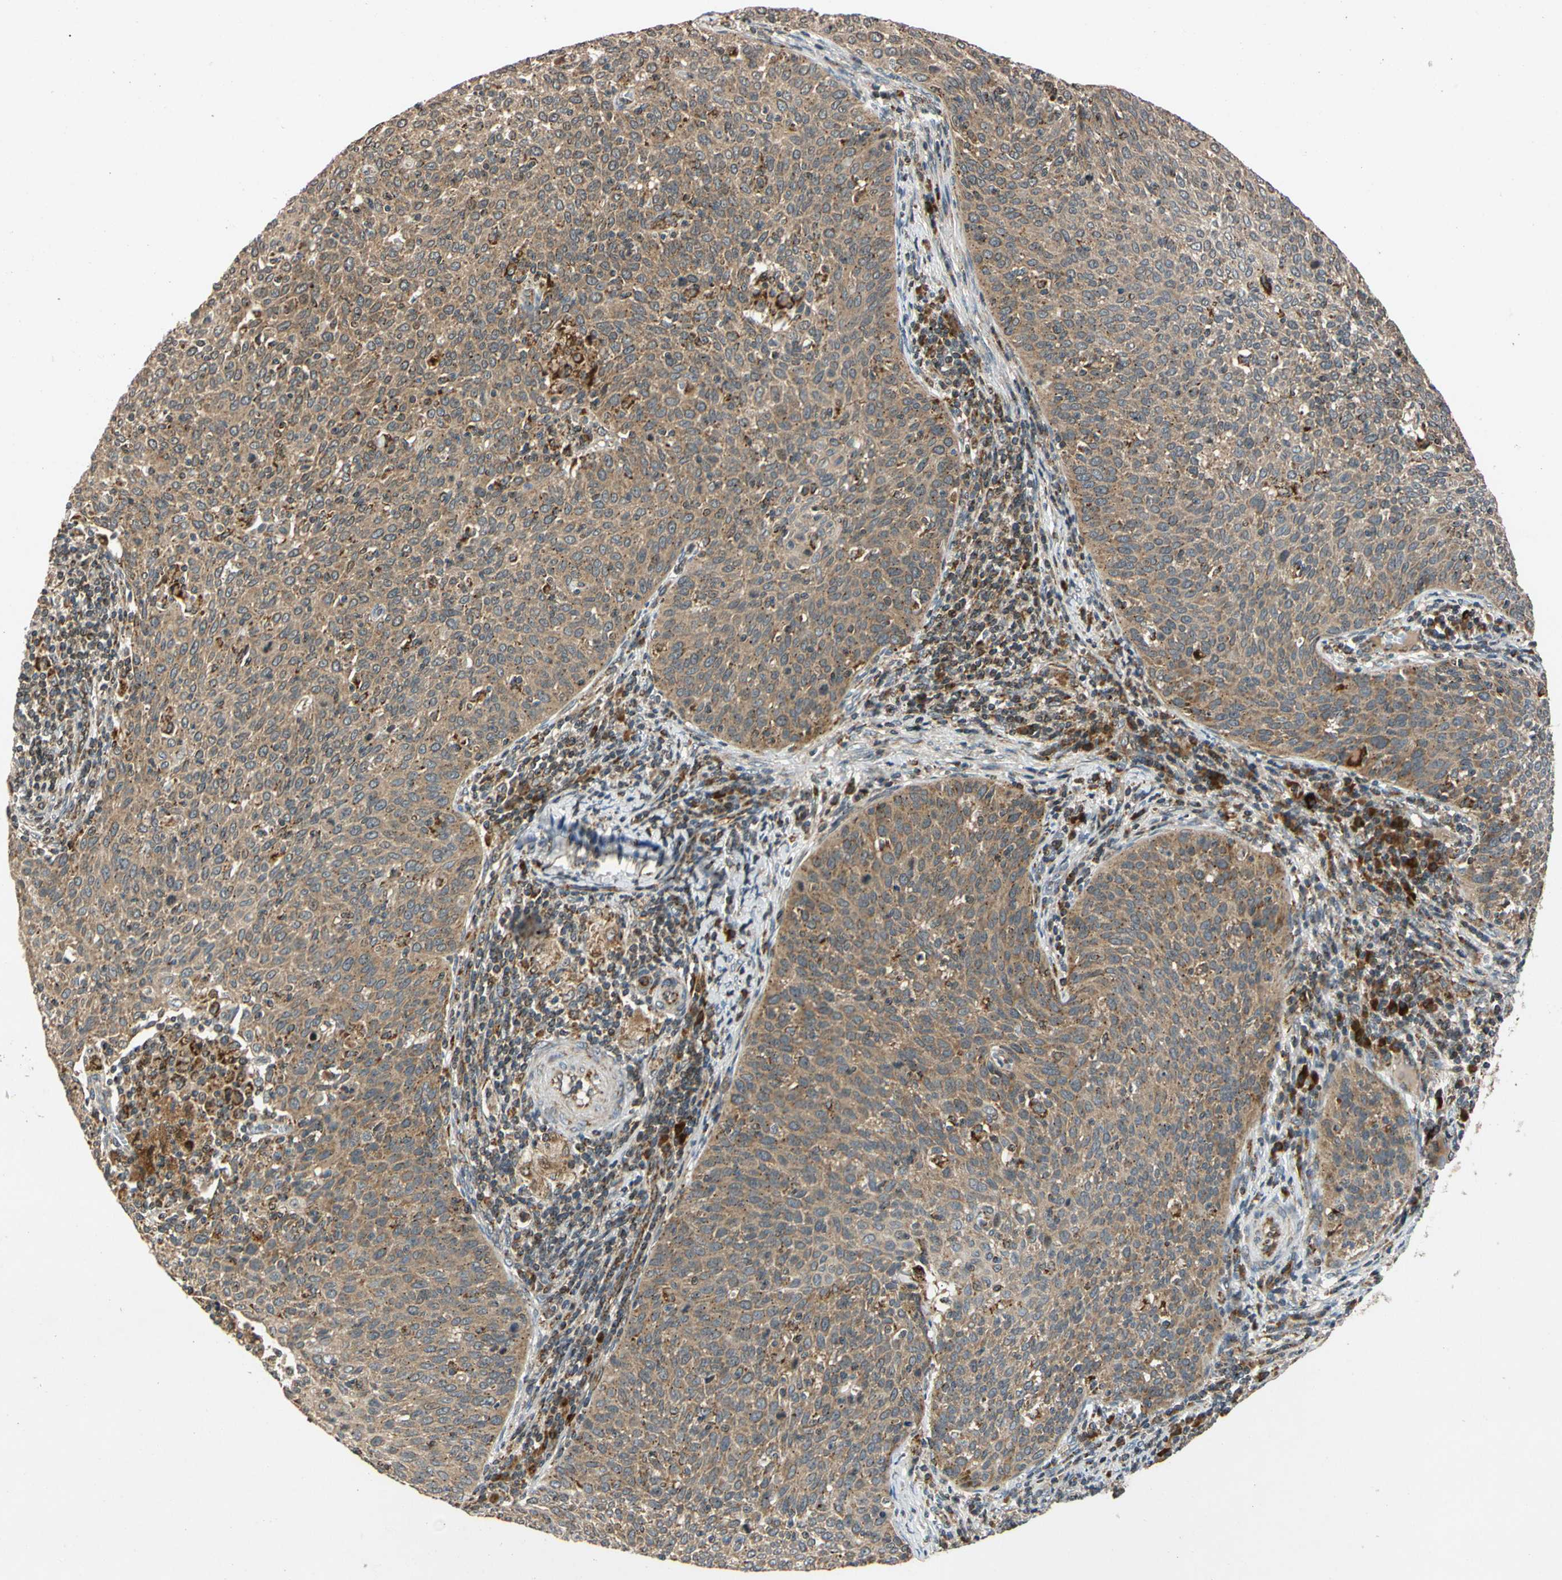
{"staining": {"intensity": "moderate", "quantity": ">75%", "location": "cytoplasmic/membranous"}, "tissue": "cervical cancer", "cell_type": "Tumor cells", "image_type": "cancer", "snomed": [{"axis": "morphology", "description": "Squamous cell carcinoma, NOS"}, {"axis": "topography", "description": "Cervix"}], "caption": "There is medium levels of moderate cytoplasmic/membranous expression in tumor cells of cervical cancer, as demonstrated by immunohistochemical staining (brown color).", "gene": "MRPS22", "patient": {"sex": "female", "age": 38}}